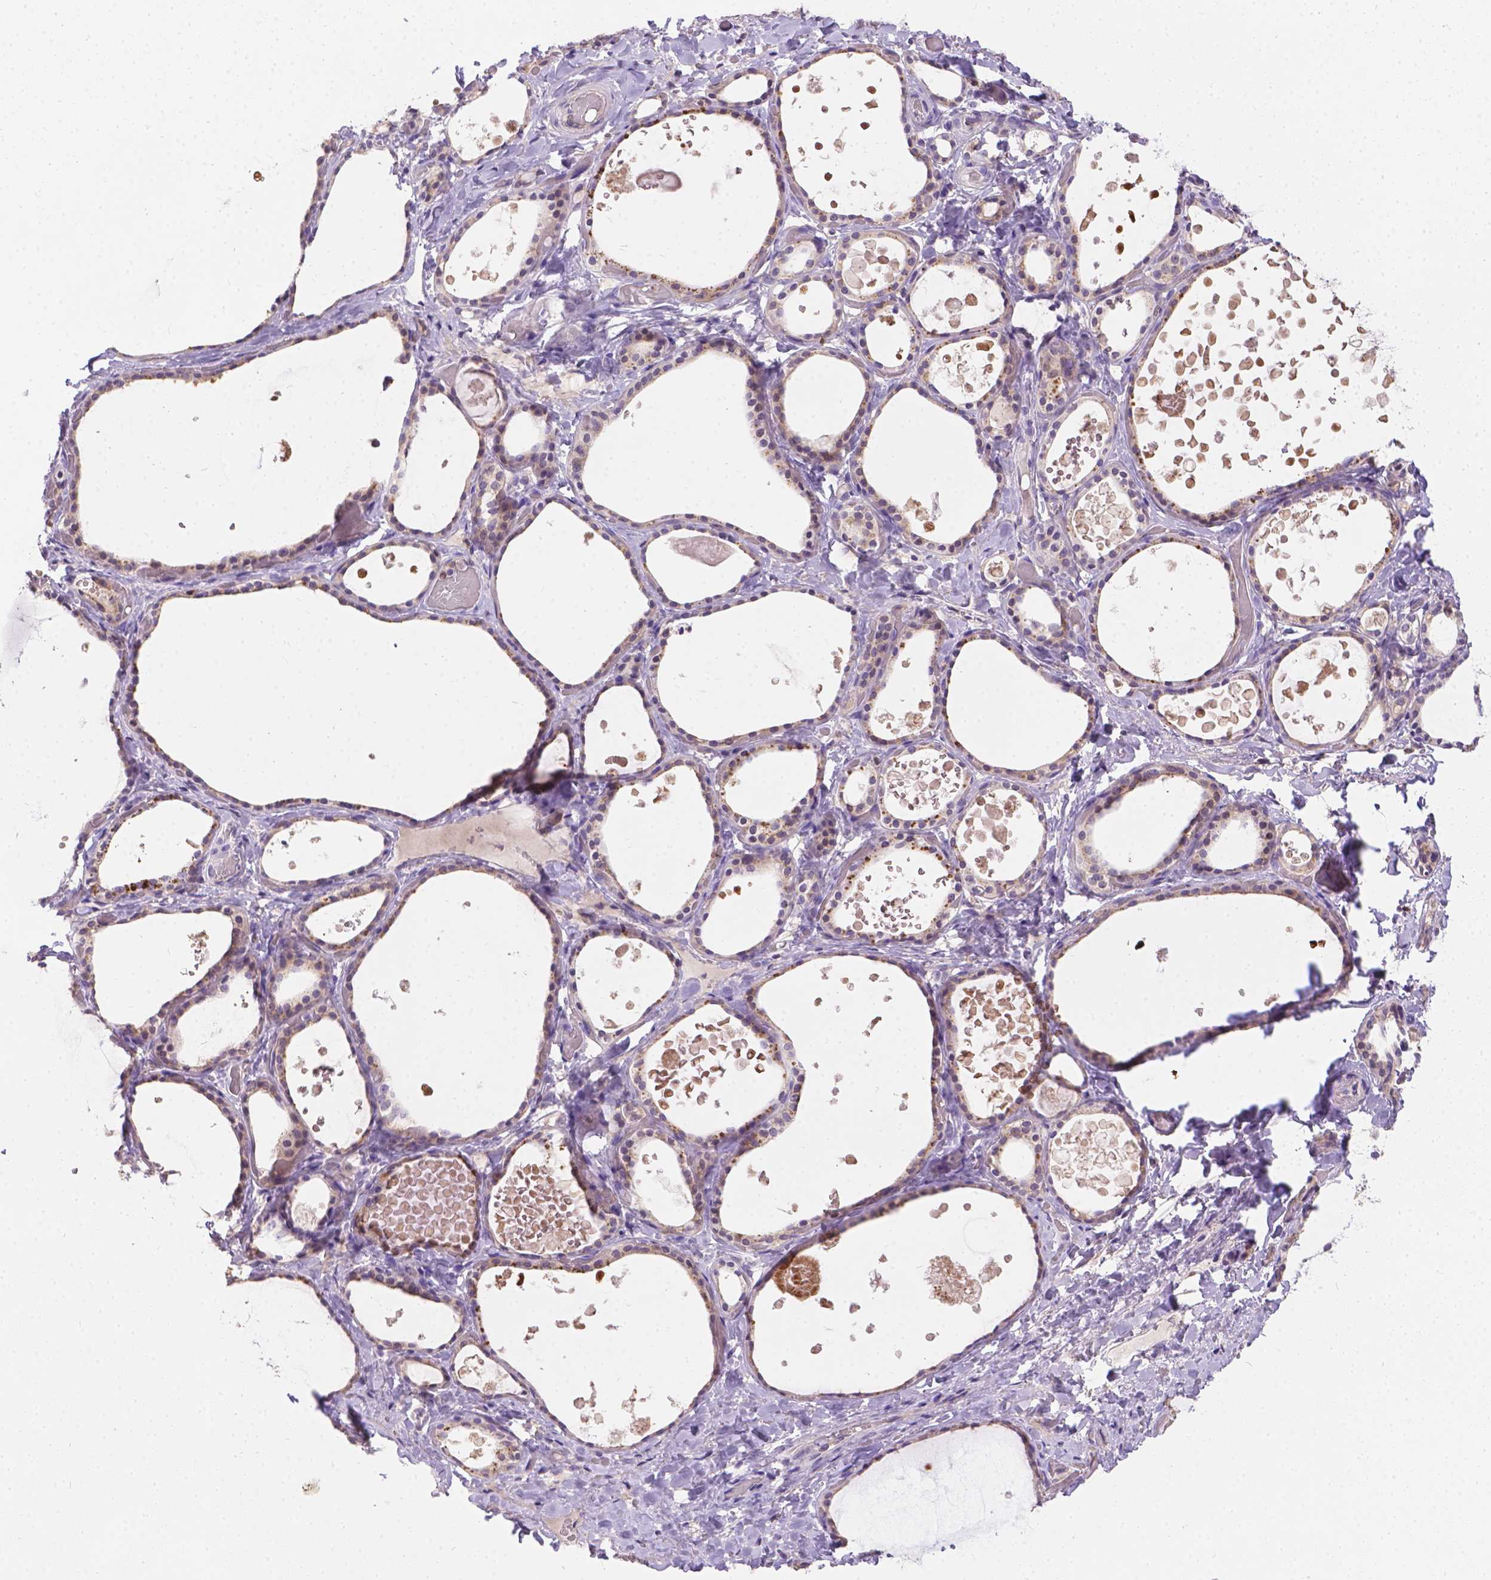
{"staining": {"intensity": "weak", "quantity": ">75%", "location": "cytoplasmic/membranous"}, "tissue": "thyroid gland", "cell_type": "Glandular cells", "image_type": "normal", "snomed": [{"axis": "morphology", "description": "Normal tissue, NOS"}, {"axis": "topography", "description": "Thyroid gland"}], "caption": "Immunohistochemistry of benign human thyroid gland shows low levels of weak cytoplasmic/membranous staining in approximately >75% of glandular cells. The staining was performed using DAB (3,3'-diaminobenzidine) to visualize the protein expression in brown, while the nuclei were stained in blue with hematoxylin (Magnification: 20x).", "gene": "TM4SF18", "patient": {"sex": "female", "age": 56}}